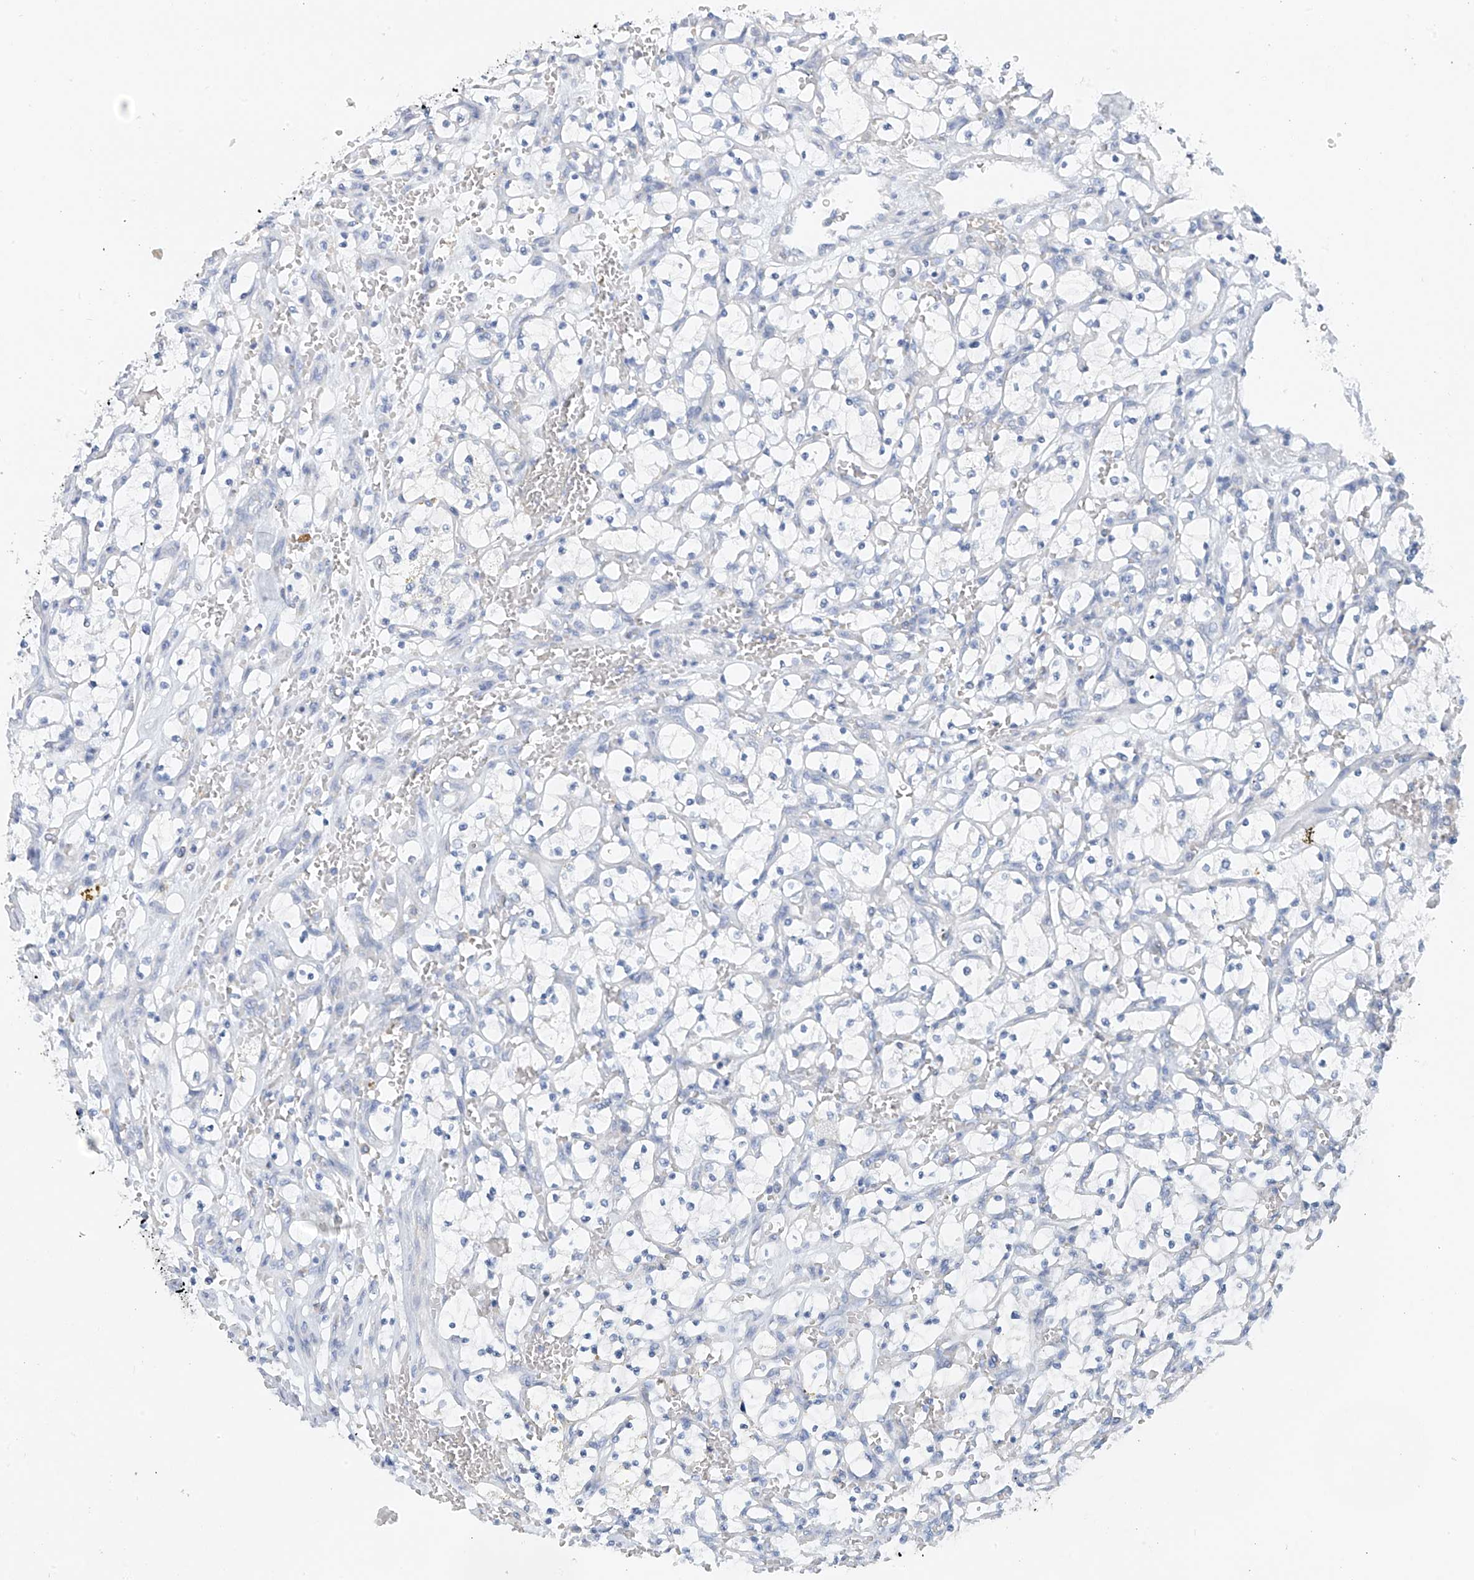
{"staining": {"intensity": "negative", "quantity": "none", "location": "none"}, "tissue": "renal cancer", "cell_type": "Tumor cells", "image_type": "cancer", "snomed": [{"axis": "morphology", "description": "Adenocarcinoma, NOS"}, {"axis": "topography", "description": "Kidney"}], "caption": "DAB immunohistochemical staining of renal cancer (adenocarcinoma) reveals no significant staining in tumor cells. The staining is performed using DAB brown chromogen with nuclei counter-stained in using hematoxylin.", "gene": "POMGNT2", "patient": {"sex": "female", "age": 69}}